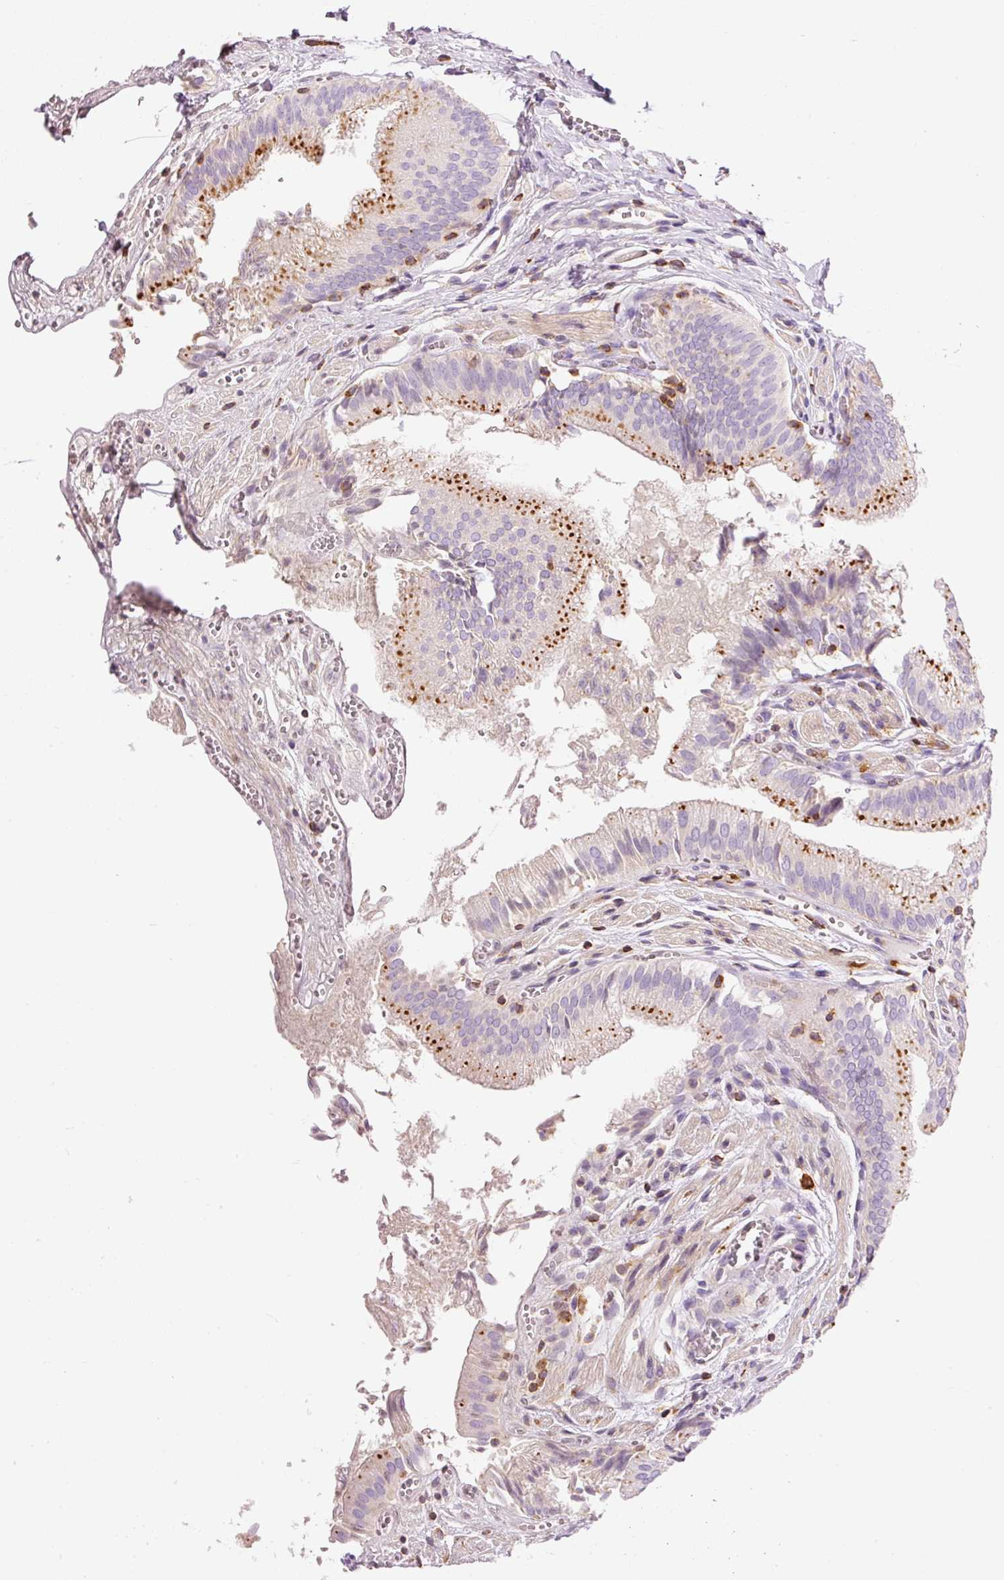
{"staining": {"intensity": "strong", "quantity": "25%-75%", "location": "cytoplasmic/membranous"}, "tissue": "gallbladder", "cell_type": "Glandular cells", "image_type": "normal", "snomed": [{"axis": "morphology", "description": "Normal tissue, NOS"}, {"axis": "topography", "description": "Gallbladder"}, {"axis": "topography", "description": "Peripheral nerve tissue"}], "caption": "Immunohistochemistry (IHC) image of normal human gallbladder stained for a protein (brown), which shows high levels of strong cytoplasmic/membranous expression in about 25%-75% of glandular cells.", "gene": "DOK6", "patient": {"sex": "male", "age": 17}}